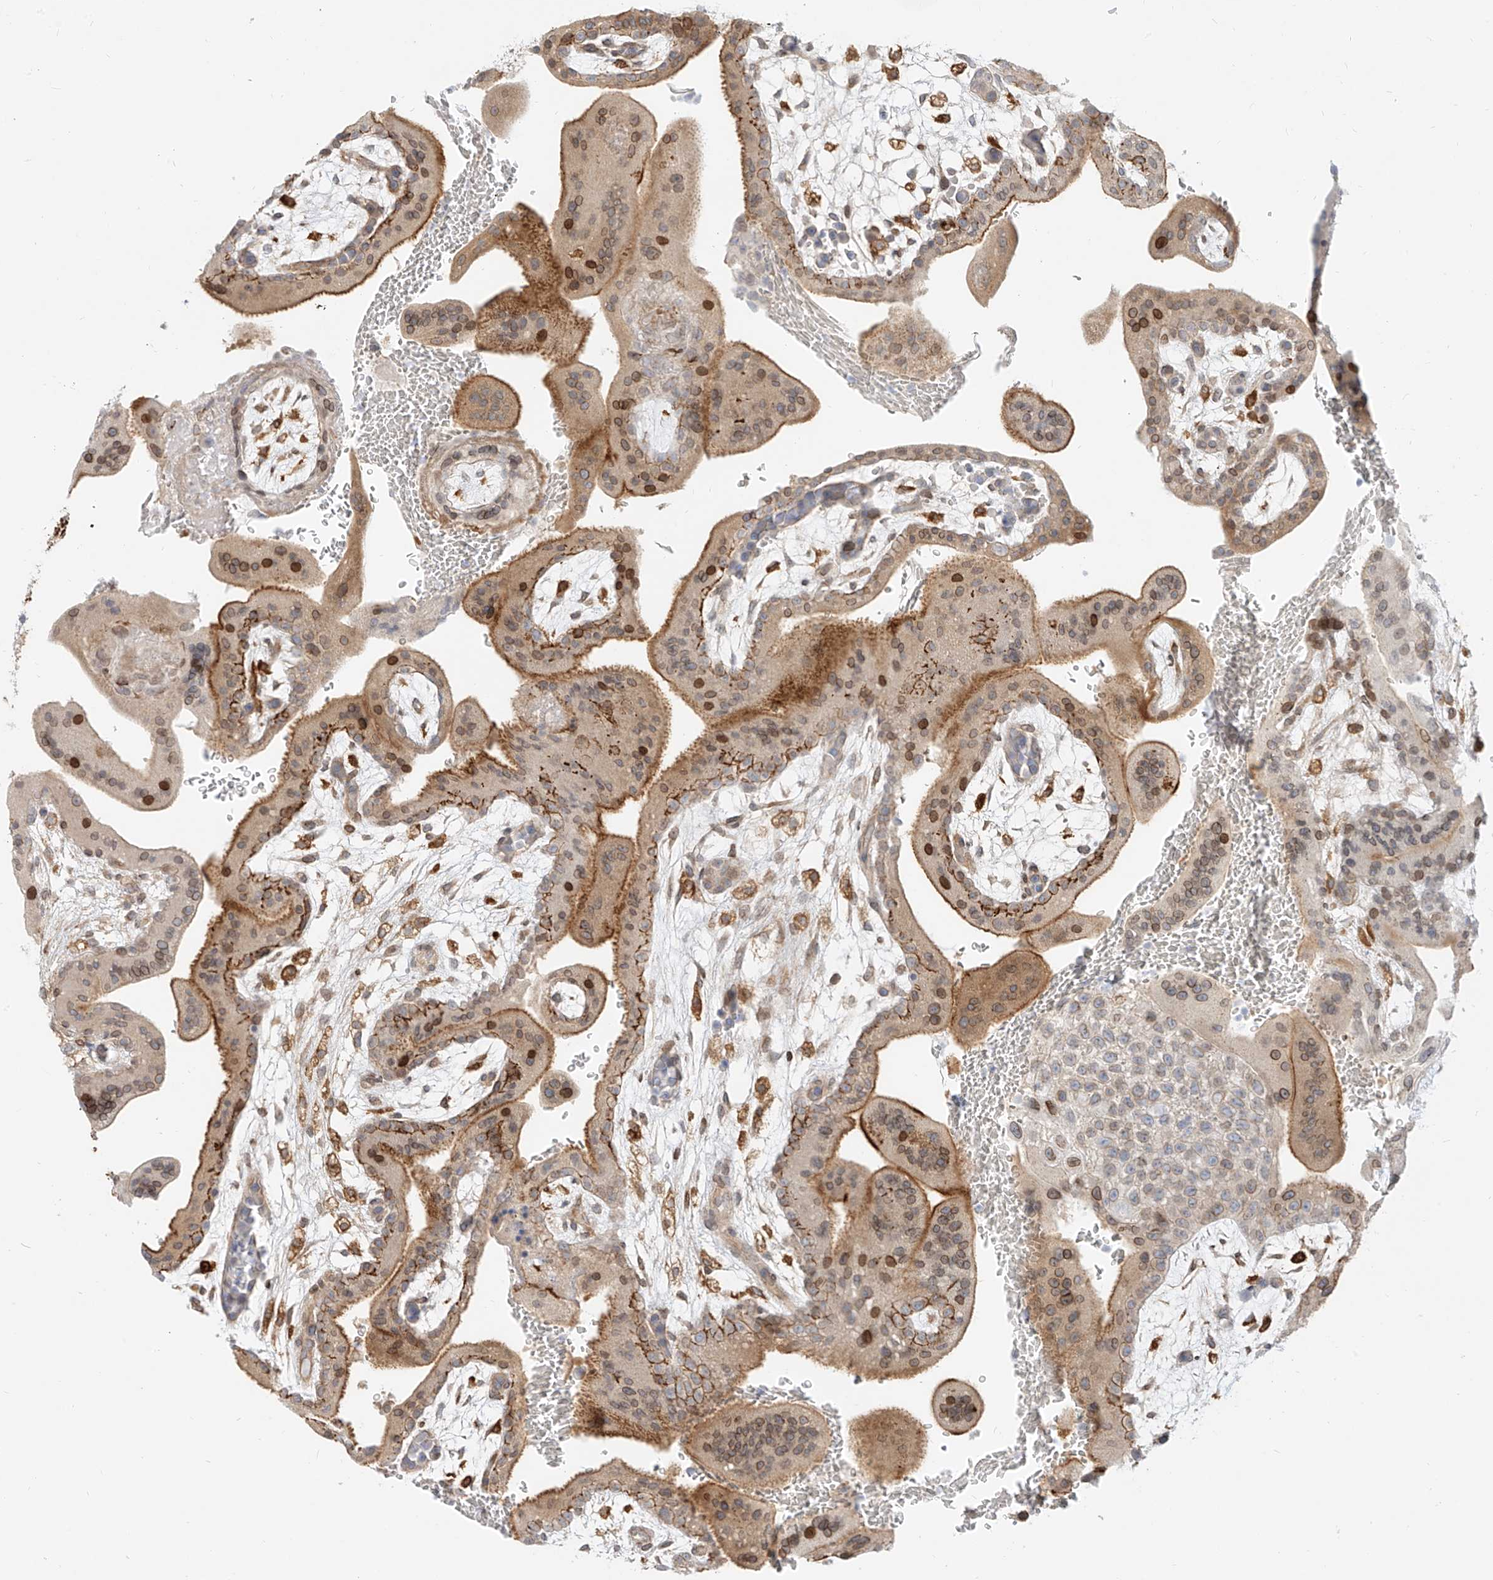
{"staining": {"intensity": "moderate", "quantity": "25%-75%", "location": "cytoplasmic/membranous,nuclear"}, "tissue": "placenta", "cell_type": "Decidual cells", "image_type": "normal", "snomed": [{"axis": "morphology", "description": "Normal tissue, NOS"}, {"axis": "topography", "description": "Placenta"}], "caption": "This is a photomicrograph of immunohistochemistry staining of unremarkable placenta, which shows moderate positivity in the cytoplasmic/membranous,nuclear of decidual cells.", "gene": "NHSL1", "patient": {"sex": "female", "age": 35}}